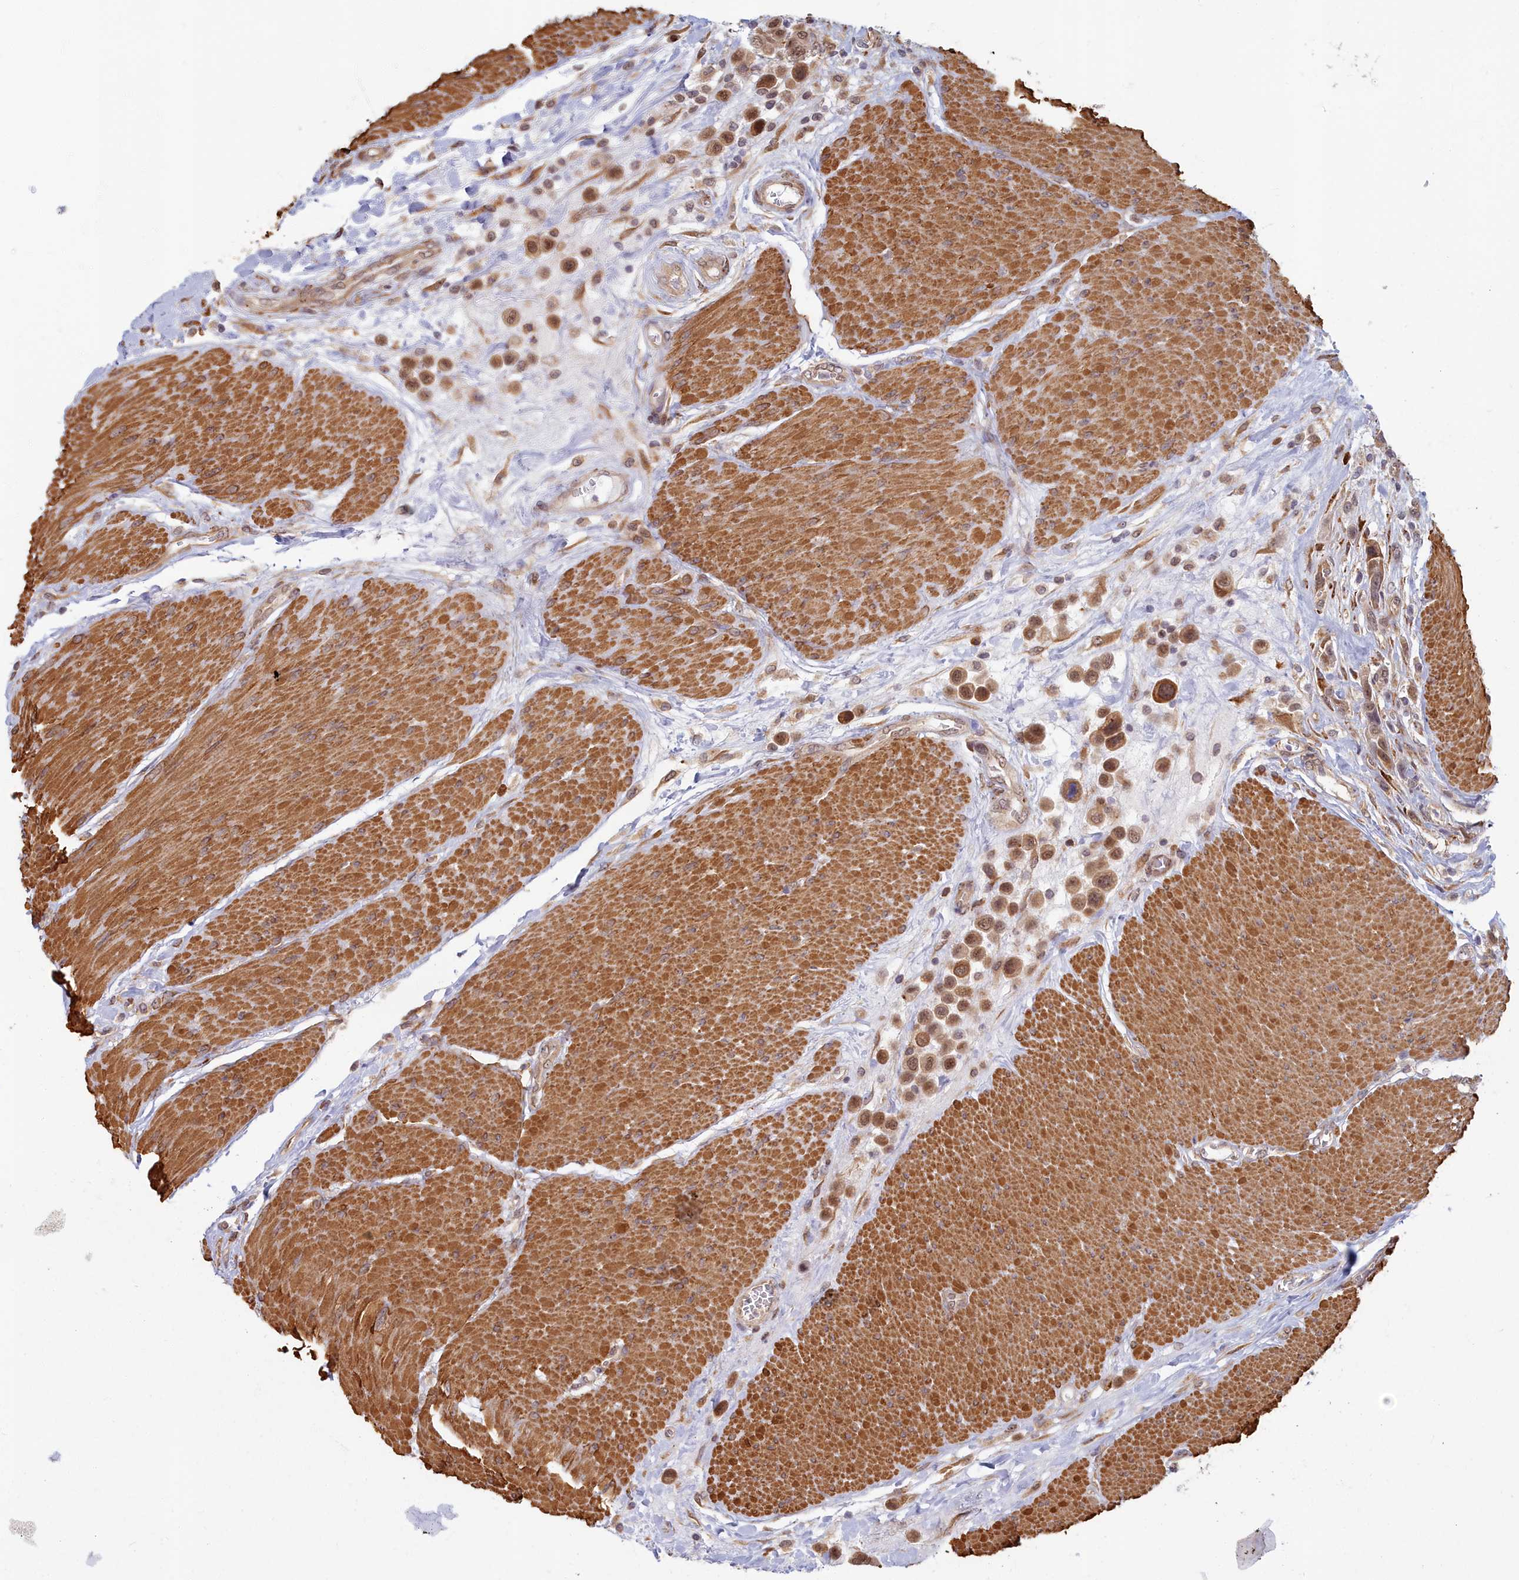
{"staining": {"intensity": "moderate", "quantity": ">75%", "location": "cytoplasmic/membranous,nuclear"}, "tissue": "urothelial cancer", "cell_type": "Tumor cells", "image_type": "cancer", "snomed": [{"axis": "morphology", "description": "Urothelial carcinoma, High grade"}, {"axis": "topography", "description": "Urinary bladder"}], "caption": "A brown stain labels moderate cytoplasmic/membranous and nuclear staining of a protein in urothelial cancer tumor cells.", "gene": "MAK16", "patient": {"sex": "male", "age": 50}}